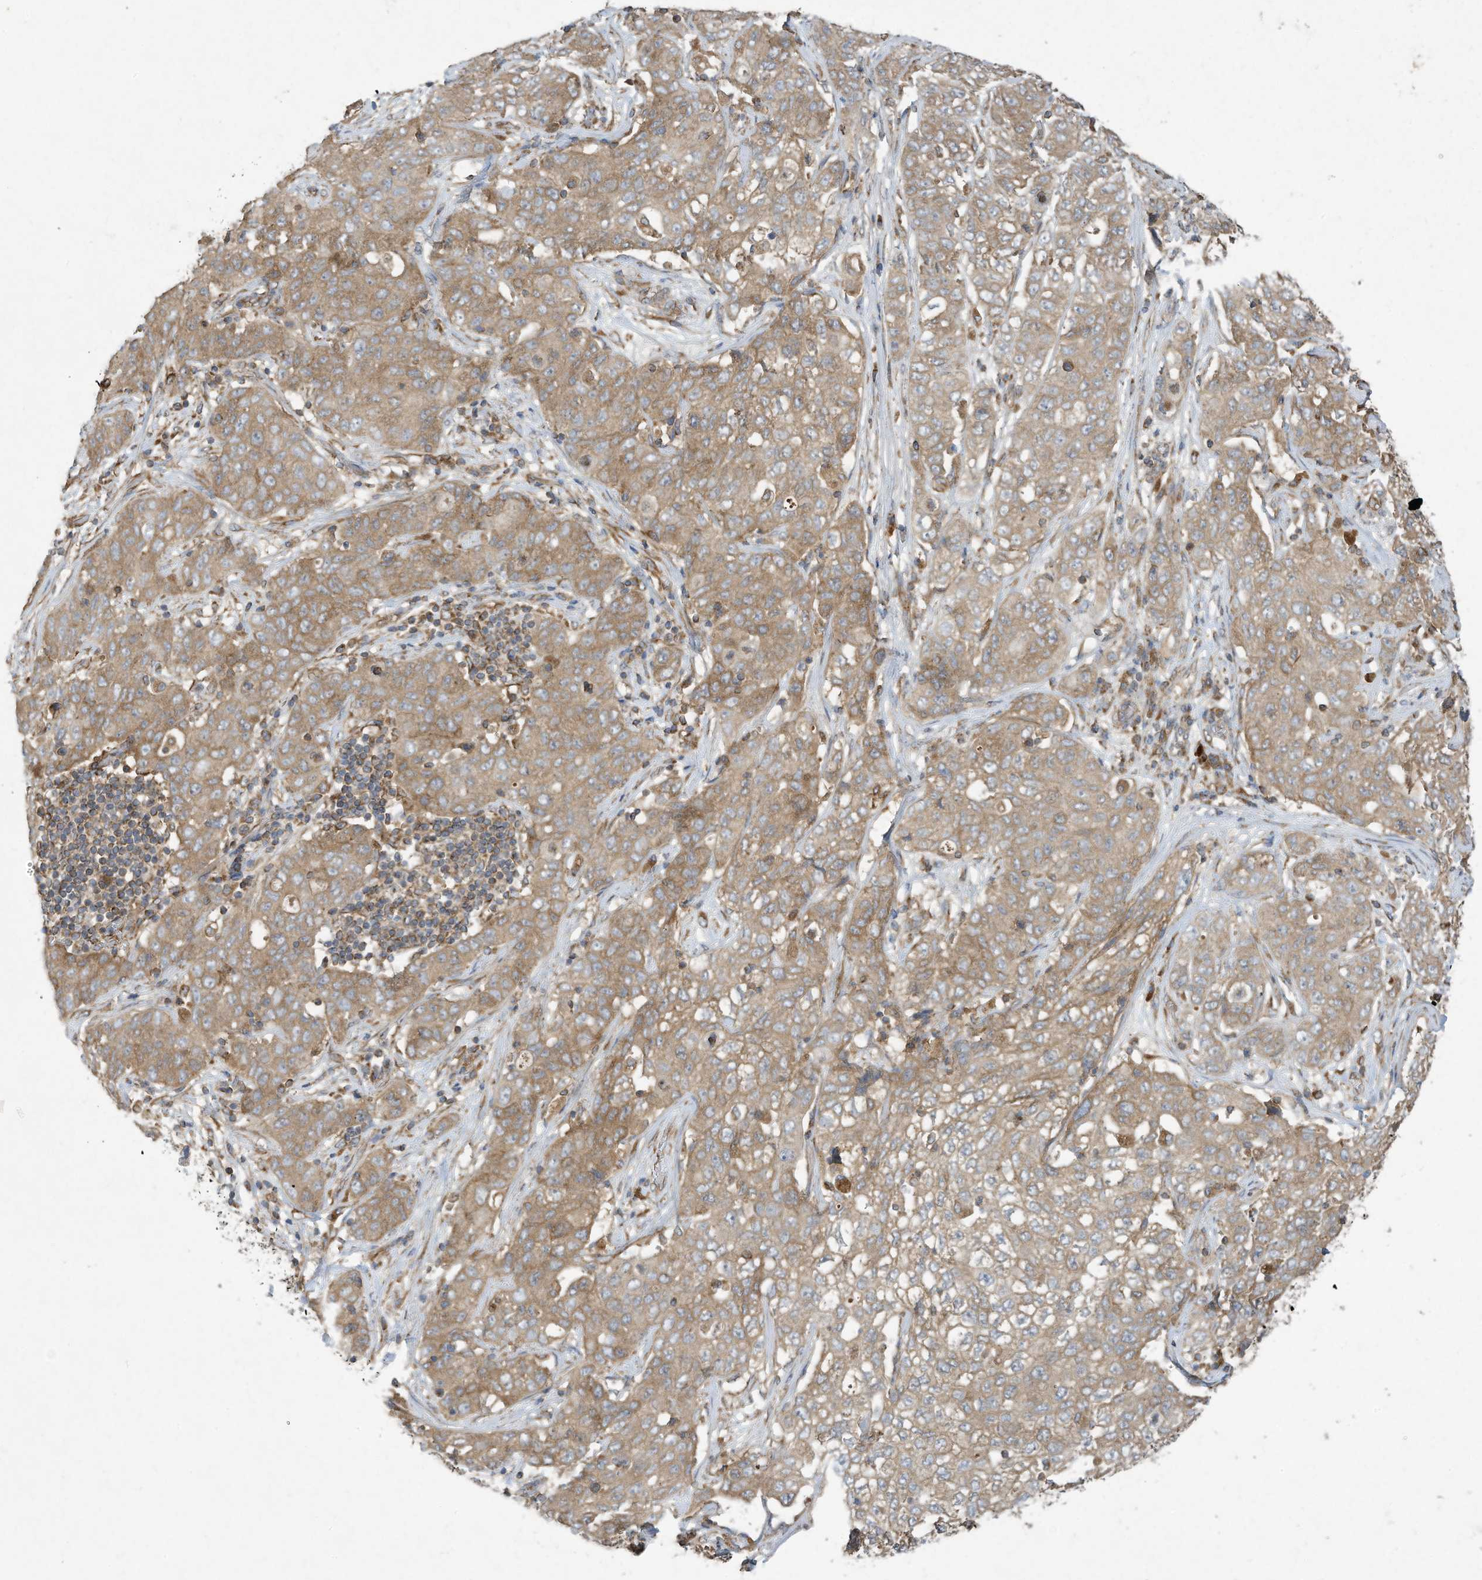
{"staining": {"intensity": "moderate", "quantity": ">75%", "location": "cytoplasmic/membranous"}, "tissue": "stomach cancer", "cell_type": "Tumor cells", "image_type": "cancer", "snomed": [{"axis": "morphology", "description": "Normal tissue, NOS"}, {"axis": "morphology", "description": "Adenocarcinoma, NOS"}, {"axis": "topography", "description": "Lymph node"}, {"axis": "topography", "description": "Stomach"}], "caption": "Moderate cytoplasmic/membranous protein staining is present in approximately >75% of tumor cells in adenocarcinoma (stomach).", "gene": "SYNJ2", "patient": {"sex": "male", "age": 48}}